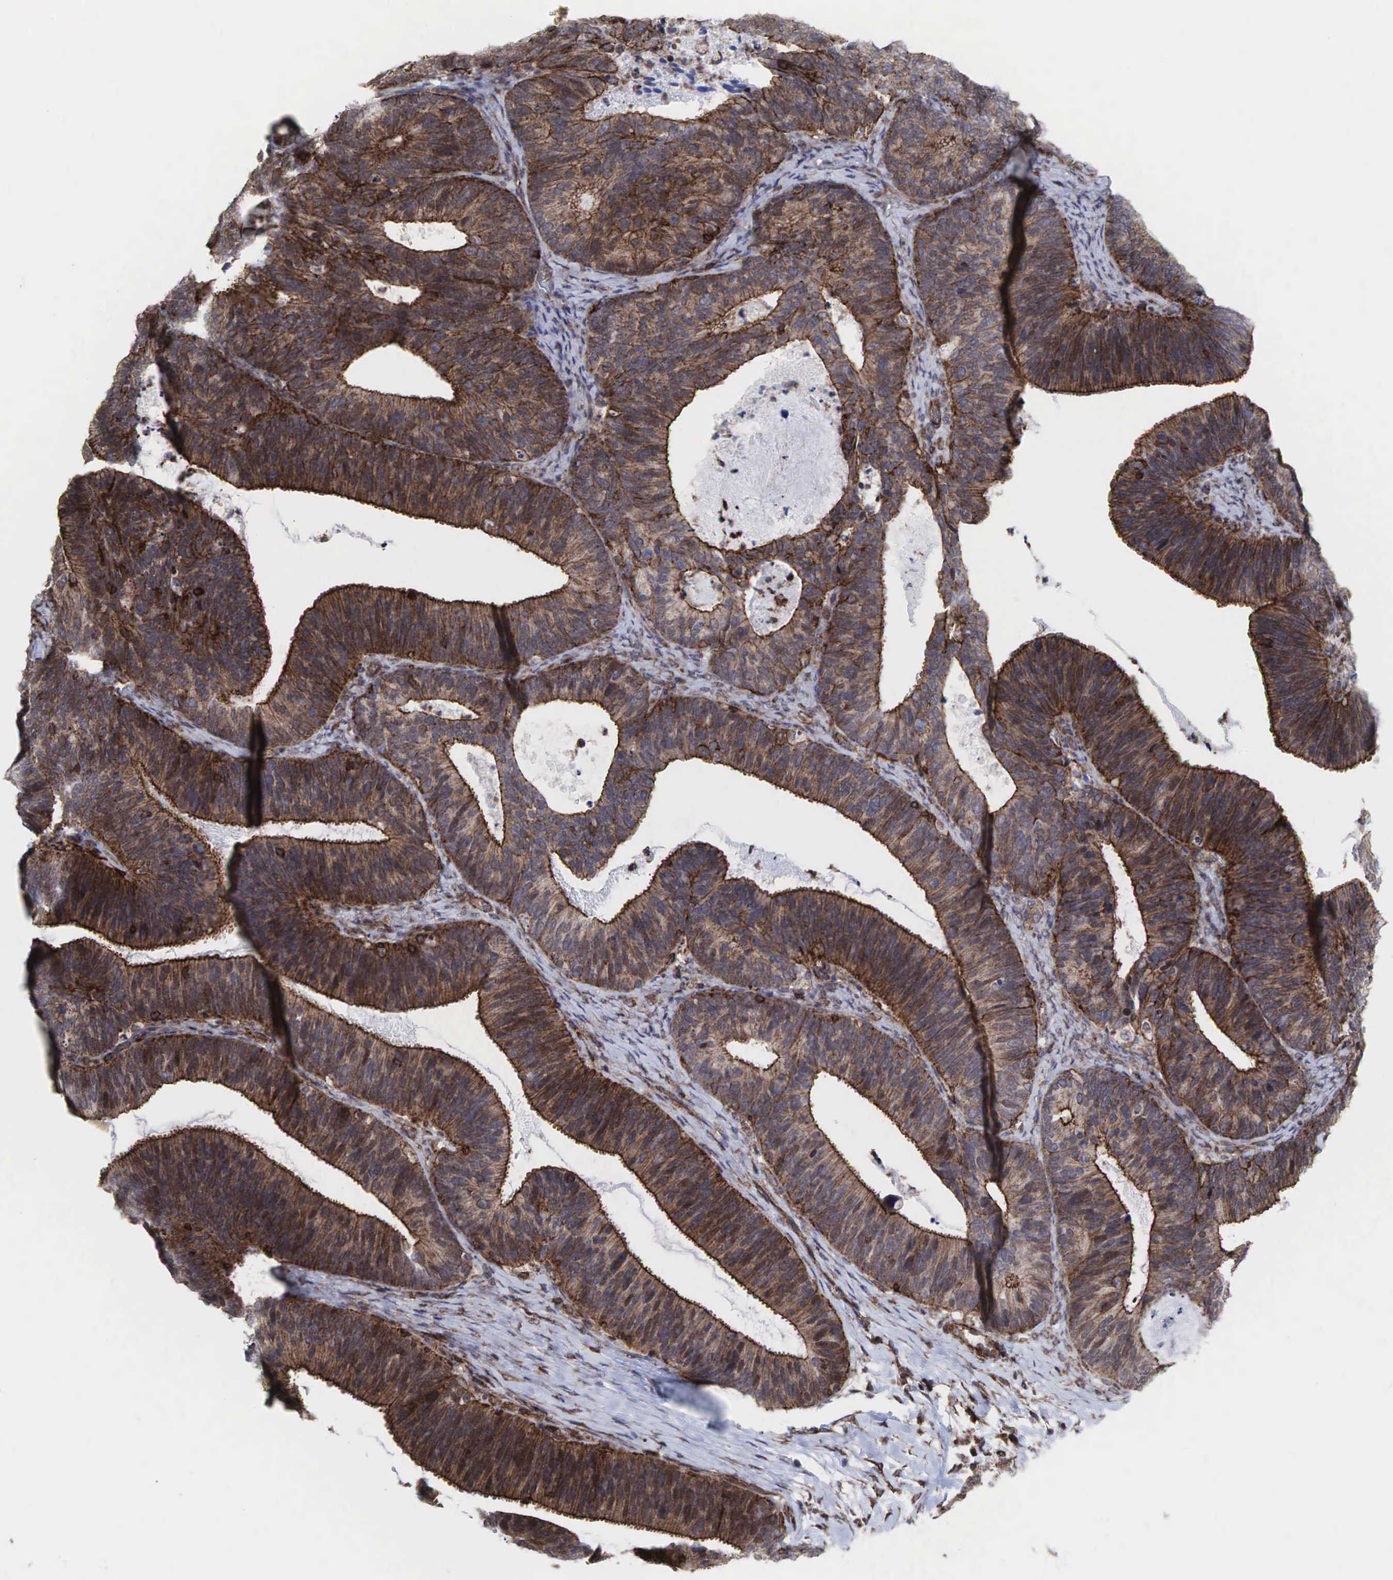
{"staining": {"intensity": "moderate", "quantity": ">75%", "location": "cytoplasmic/membranous"}, "tissue": "ovarian cancer", "cell_type": "Tumor cells", "image_type": "cancer", "snomed": [{"axis": "morphology", "description": "Carcinoma, endometroid"}, {"axis": "topography", "description": "Ovary"}], "caption": "Immunohistochemical staining of human ovarian cancer (endometroid carcinoma) displays medium levels of moderate cytoplasmic/membranous protein staining in approximately >75% of tumor cells. (DAB IHC with brightfield microscopy, high magnification).", "gene": "GPRASP1", "patient": {"sex": "female", "age": 52}}